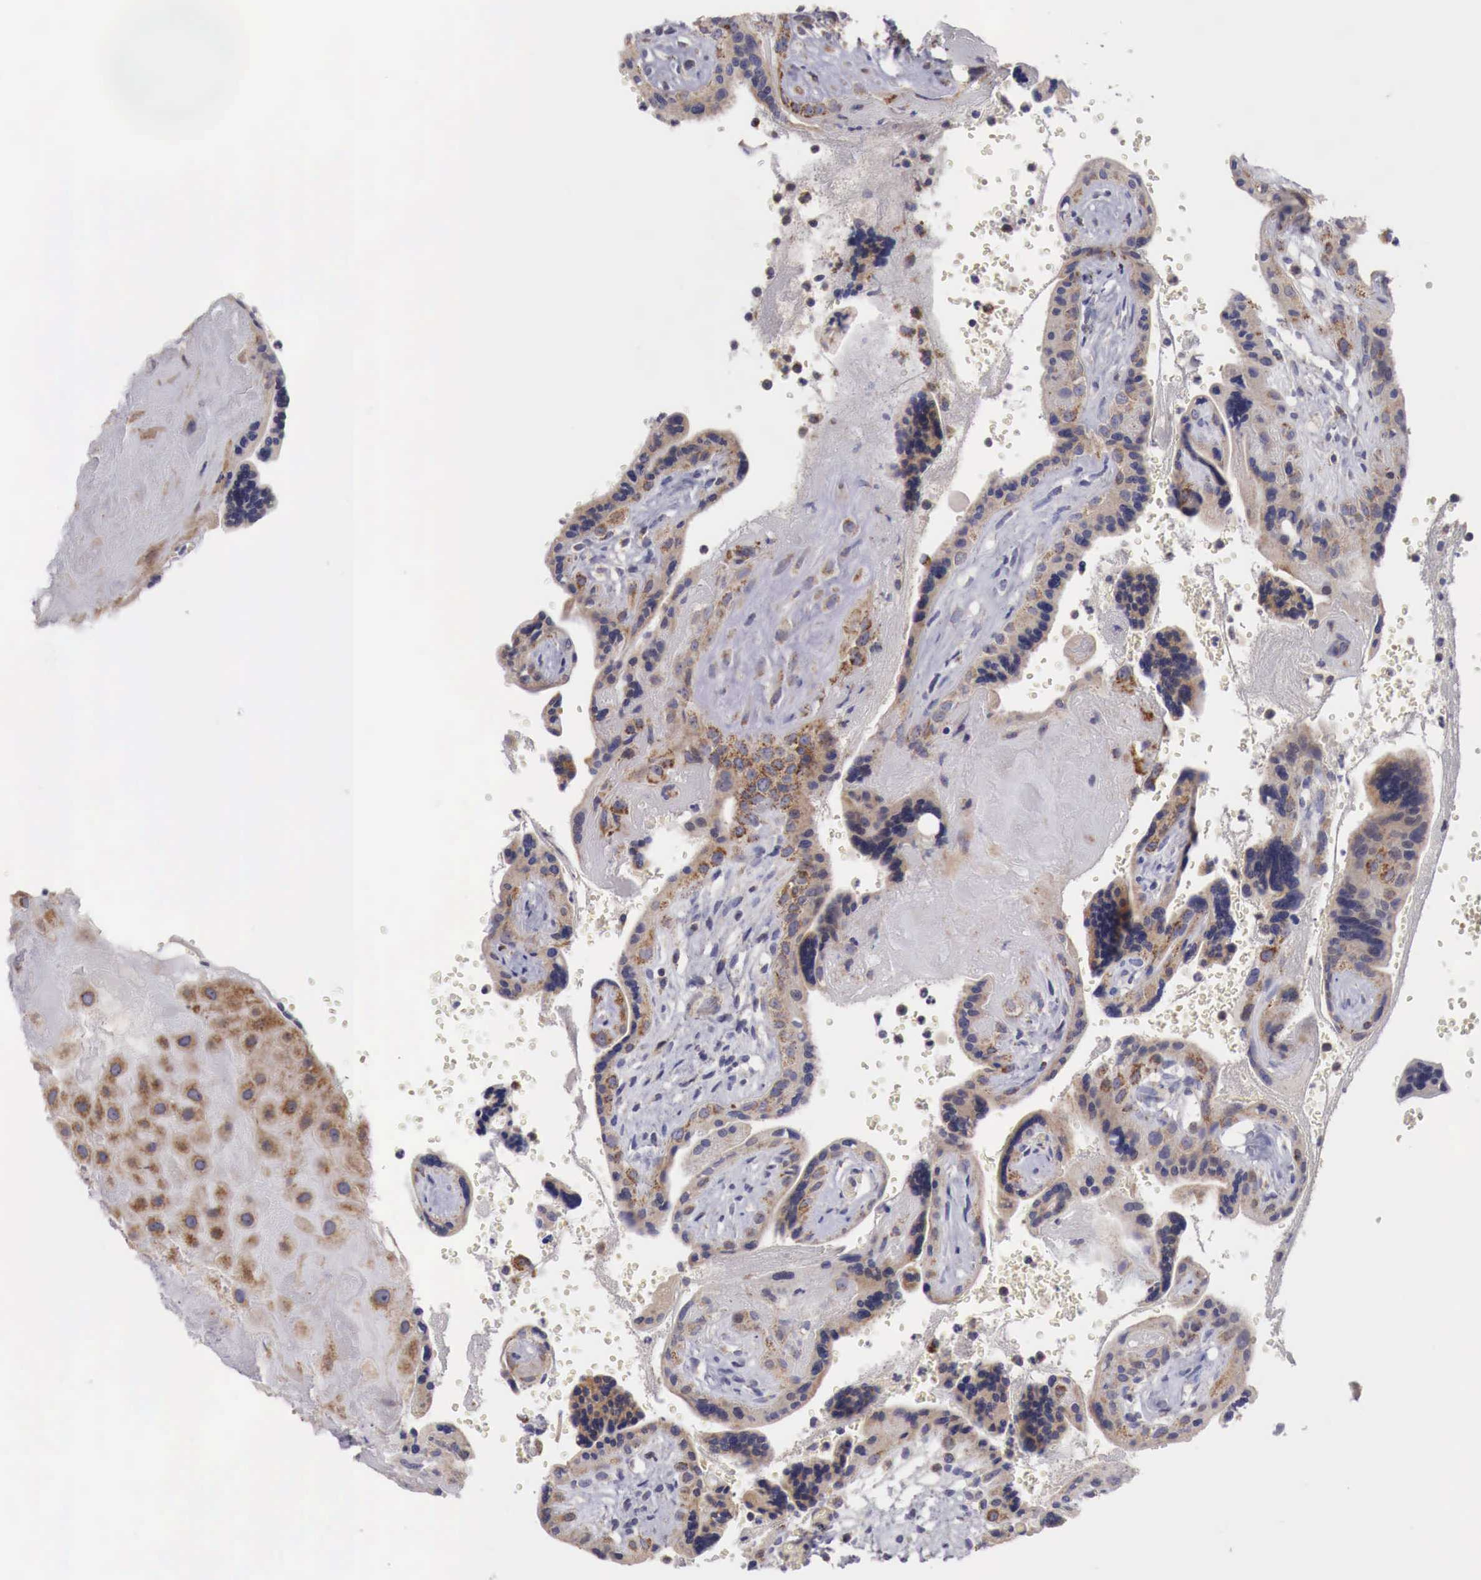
{"staining": {"intensity": "moderate", "quantity": ">75%", "location": "cytoplasmic/membranous"}, "tissue": "placenta", "cell_type": "Decidual cells", "image_type": "normal", "snomed": [{"axis": "morphology", "description": "Normal tissue, NOS"}, {"axis": "topography", "description": "Placenta"}], "caption": "IHC micrograph of benign placenta stained for a protein (brown), which reveals medium levels of moderate cytoplasmic/membranous staining in about >75% of decidual cells.", "gene": "XPNPEP3", "patient": {"sex": "female", "age": 24}}